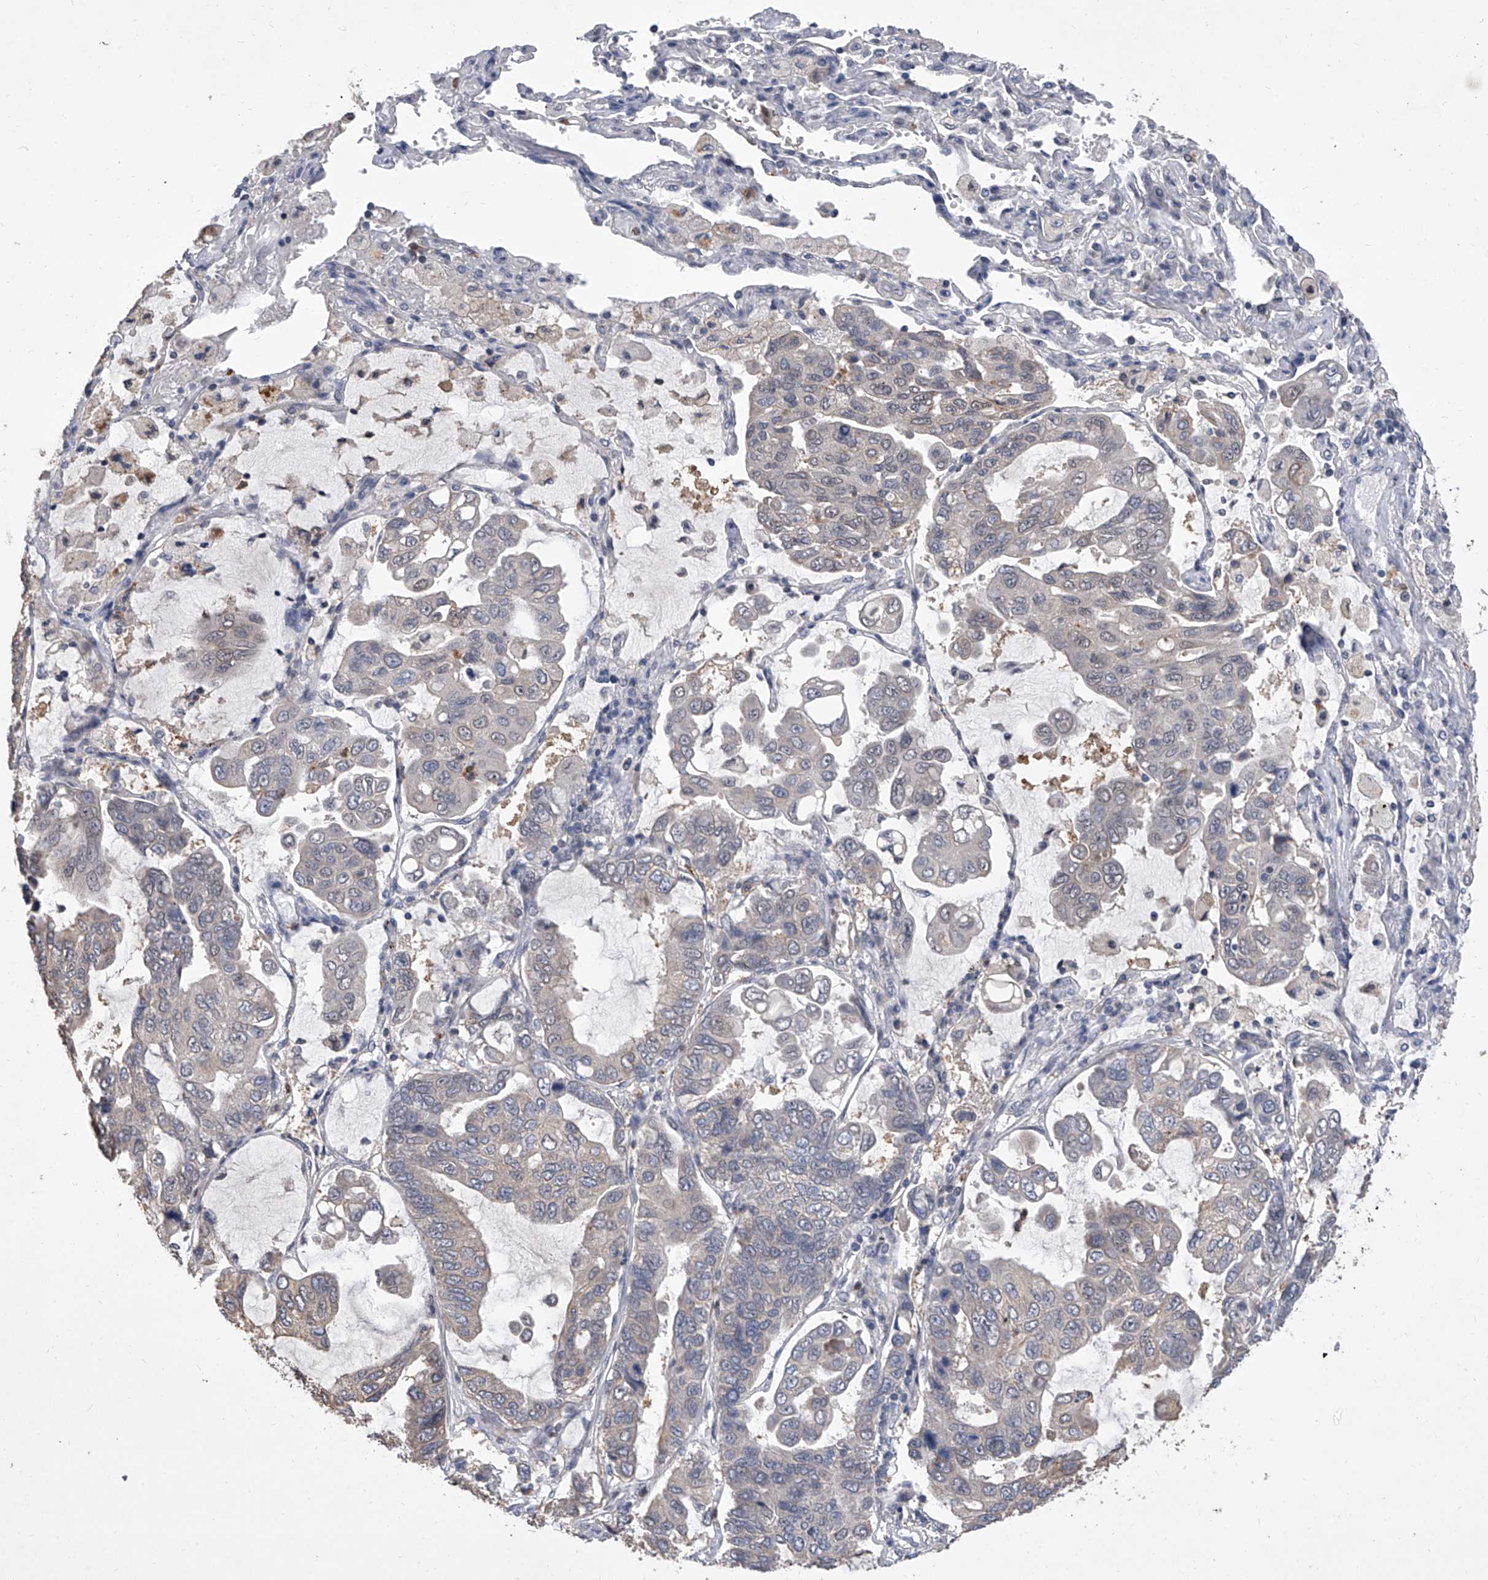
{"staining": {"intensity": "negative", "quantity": "none", "location": "none"}, "tissue": "lung cancer", "cell_type": "Tumor cells", "image_type": "cancer", "snomed": [{"axis": "morphology", "description": "Adenocarcinoma, NOS"}, {"axis": "topography", "description": "Lung"}], "caption": "High power microscopy photomicrograph of an immunohistochemistry histopathology image of adenocarcinoma (lung), revealing no significant expression in tumor cells.", "gene": "BHLHE23", "patient": {"sex": "male", "age": 64}}